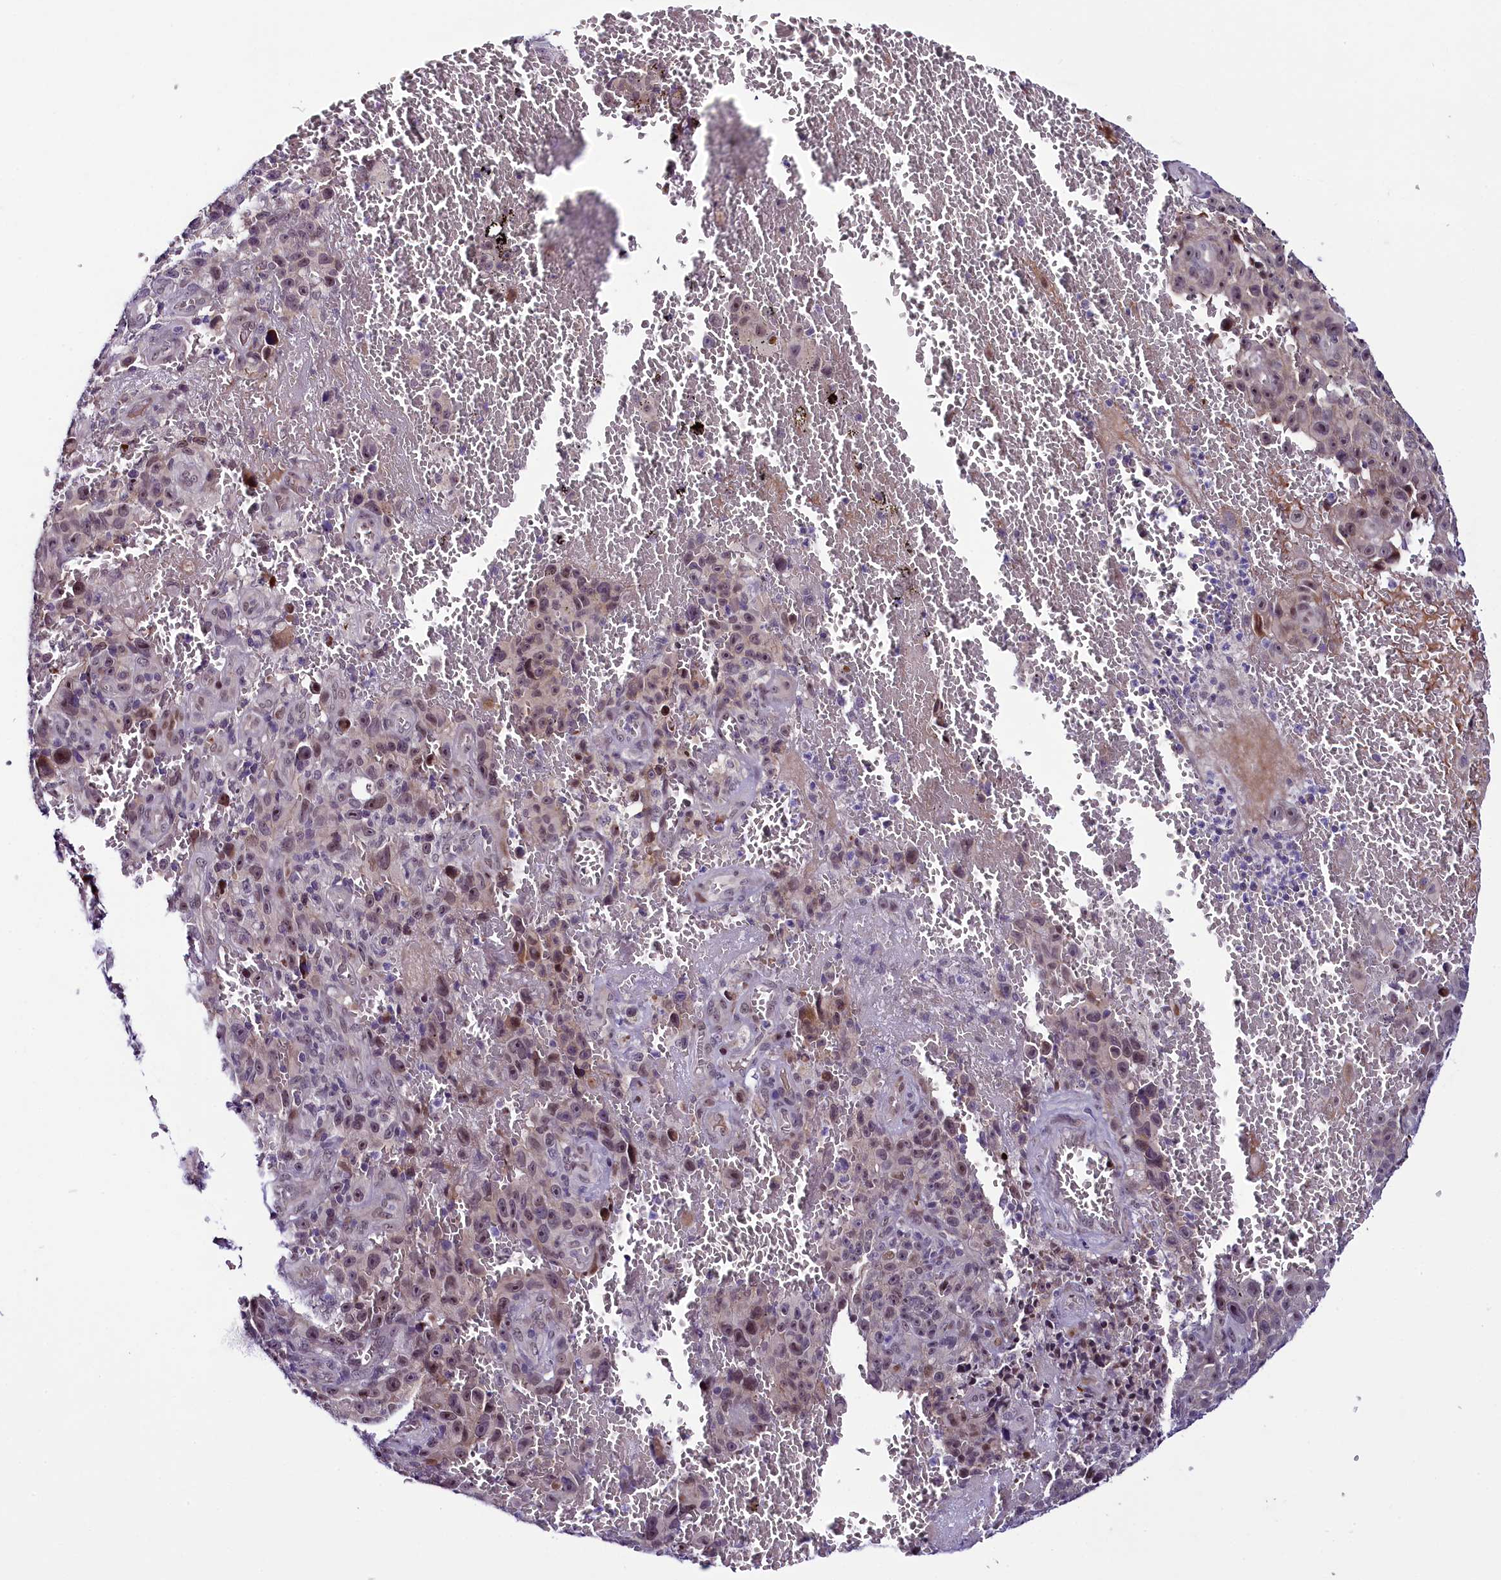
{"staining": {"intensity": "moderate", "quantity": "<25%", "location": "nuclear"}, "tissue": "melanoma", "cell_type": "Tumor cells", "image_type": "cancer", "snomed": [{"axis": "morphology", "description": "Malignant melanoma, NOS"}, {"axis": "topography", "description": "Skin"}], "caption": "Malignant melanoma stained with immunohistochemistry (IHC) reveals moderate nuclear staining in approximately <25% of tumor cells.", "gene": "CCDC106", "patient": {"sex": "female", "age": 82}}